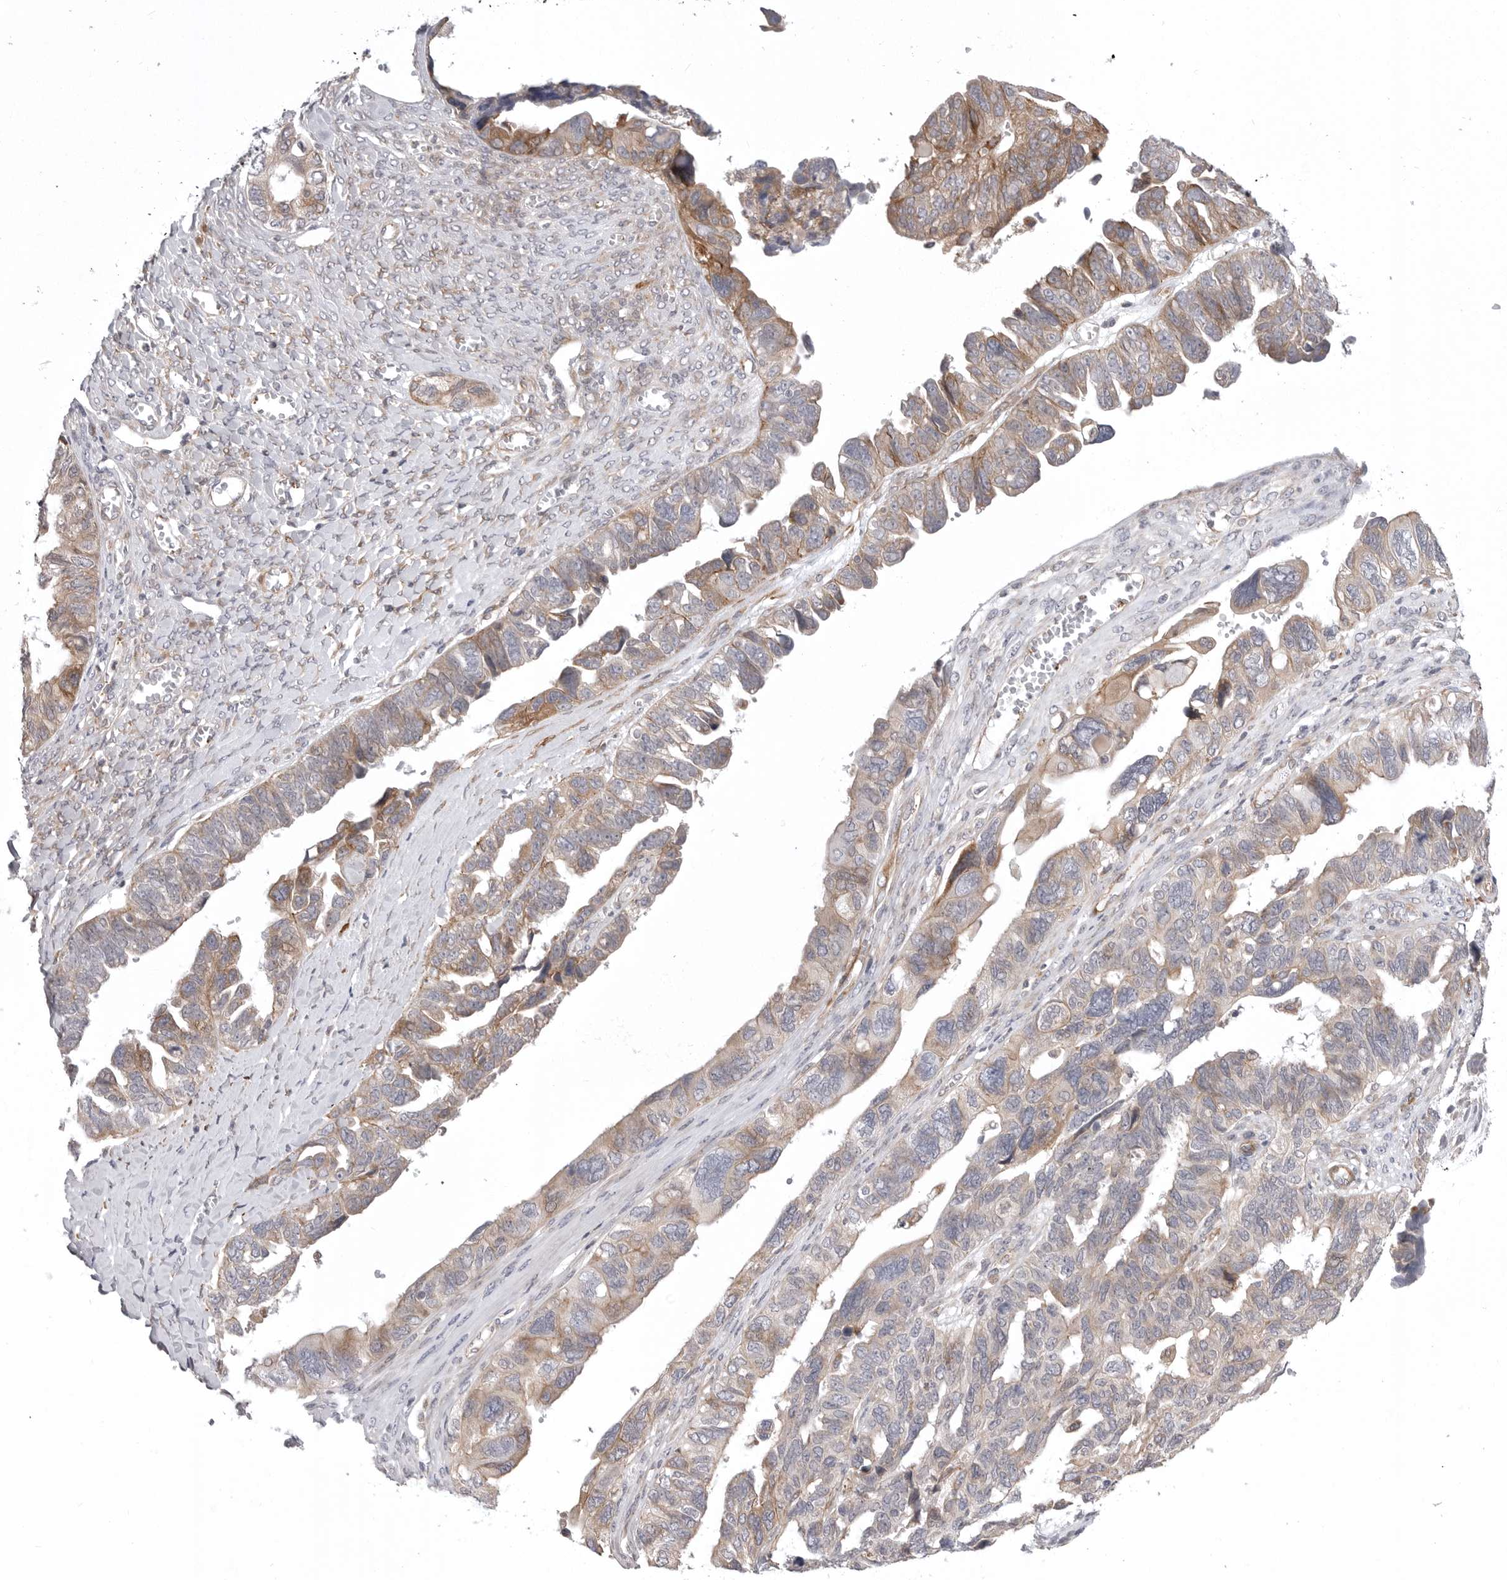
{"staining": {"intensity": "moderate", "quantity": "25%-75%", "location": "cytoplasmic/membranous"}, "tissue": "ovarian cancer", "cell_type": "Tumor cells", "image_type": "cancer", "snomed": [{"axis": "morphology", "description": "Cystadenocarcinoma, serous, NOS"}, {"axis": "topography", "description": "Ovary"}], "caption": "Moderate cytoplasmic/membranous staining for a protein is identified in about 25%-75% of tumor cells of ovarian cancer using immunohistochemistry.", "gene": "SCP2", "patient": {"sex": "female", "age": 79}}